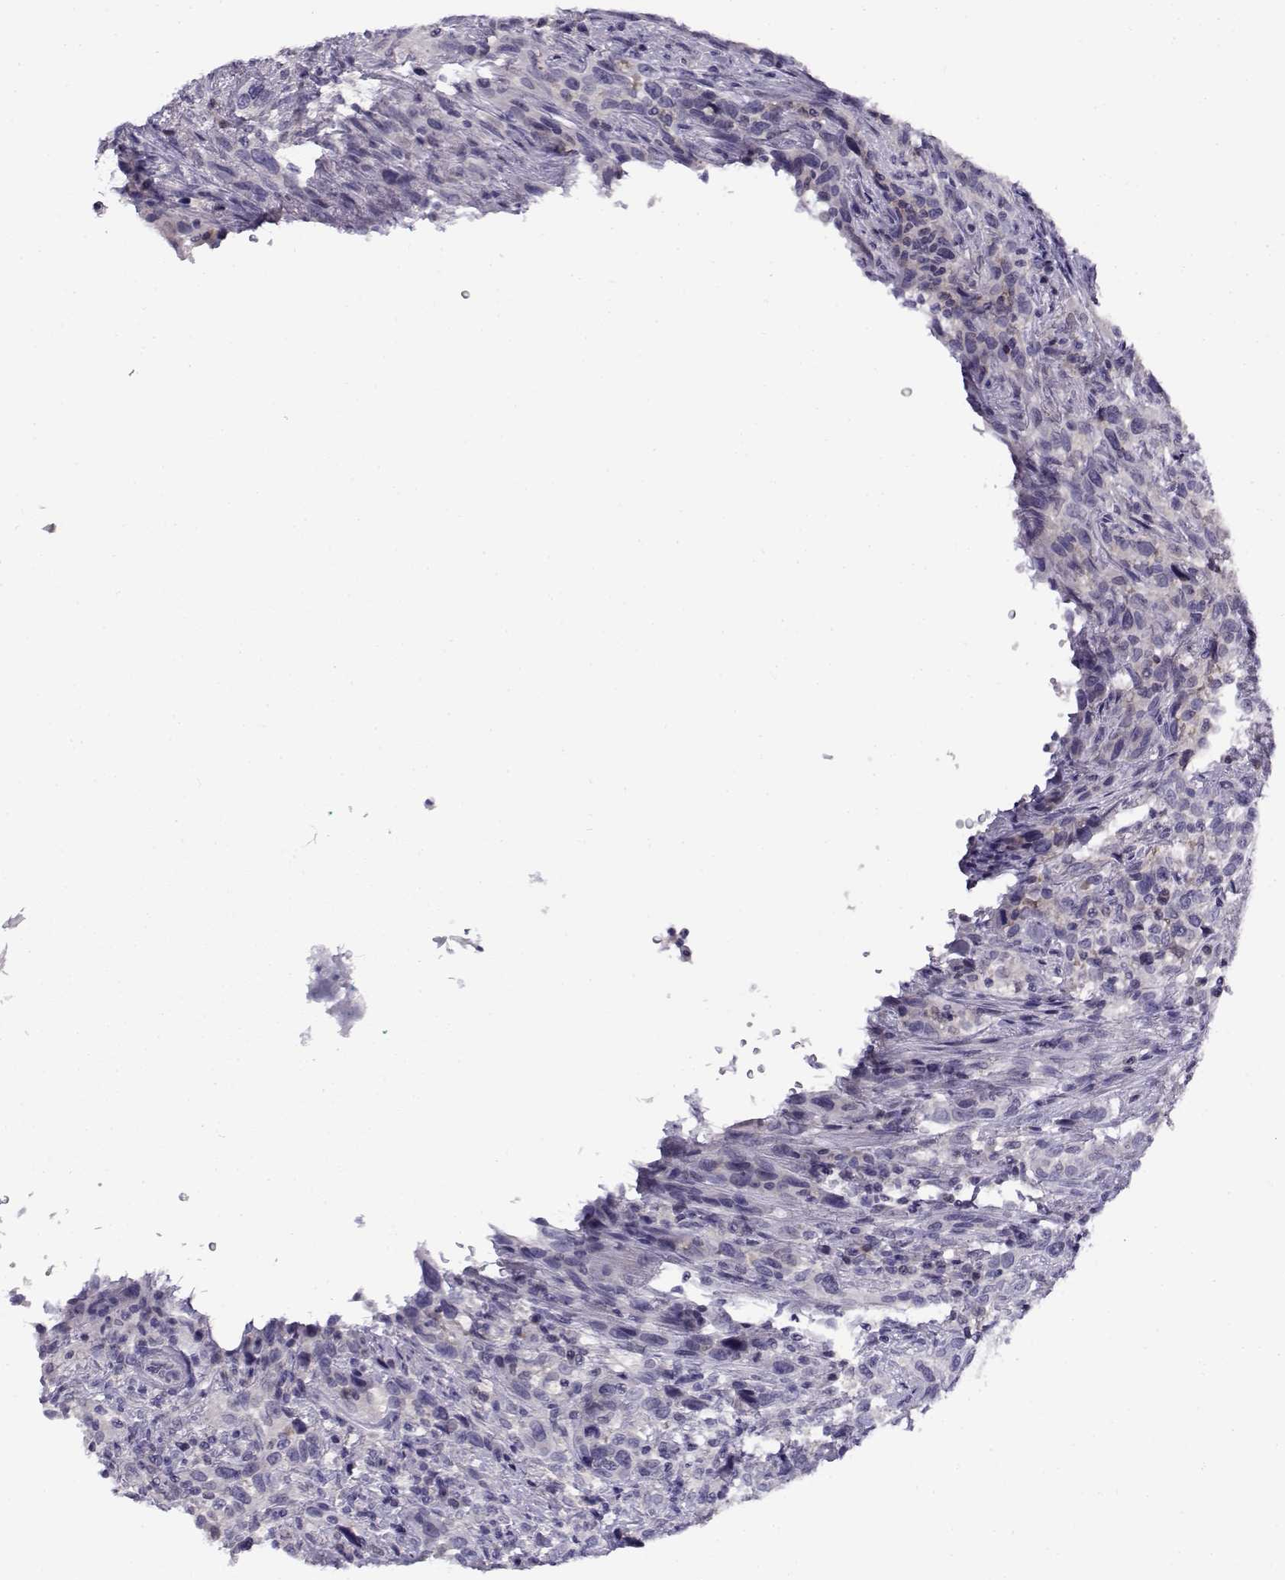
{"staining": {"intensity": "negative", "quantity": "none", "location": "none"}, "tissue": "urothelial cancer", "cell_type": "Tumor cells", "image_type": "cancer", "snomed": [{"axis": "morphology", "description": "Urothelial carcinoma, NOS"}, {"axis": "morphology", "description": "Urothelial carcinoma, High grade"}, {"axis": "topography", "description": "Urinary bladder"}], "caption": "An immunohistochemistry (IHC) photomicrograph of transitional cell carcinoma is shown. There is no staining in tumor cells of transitional cell carcinoma.", "gene": "FEZF1", "patient": {"sex": "female", "age": 64}}